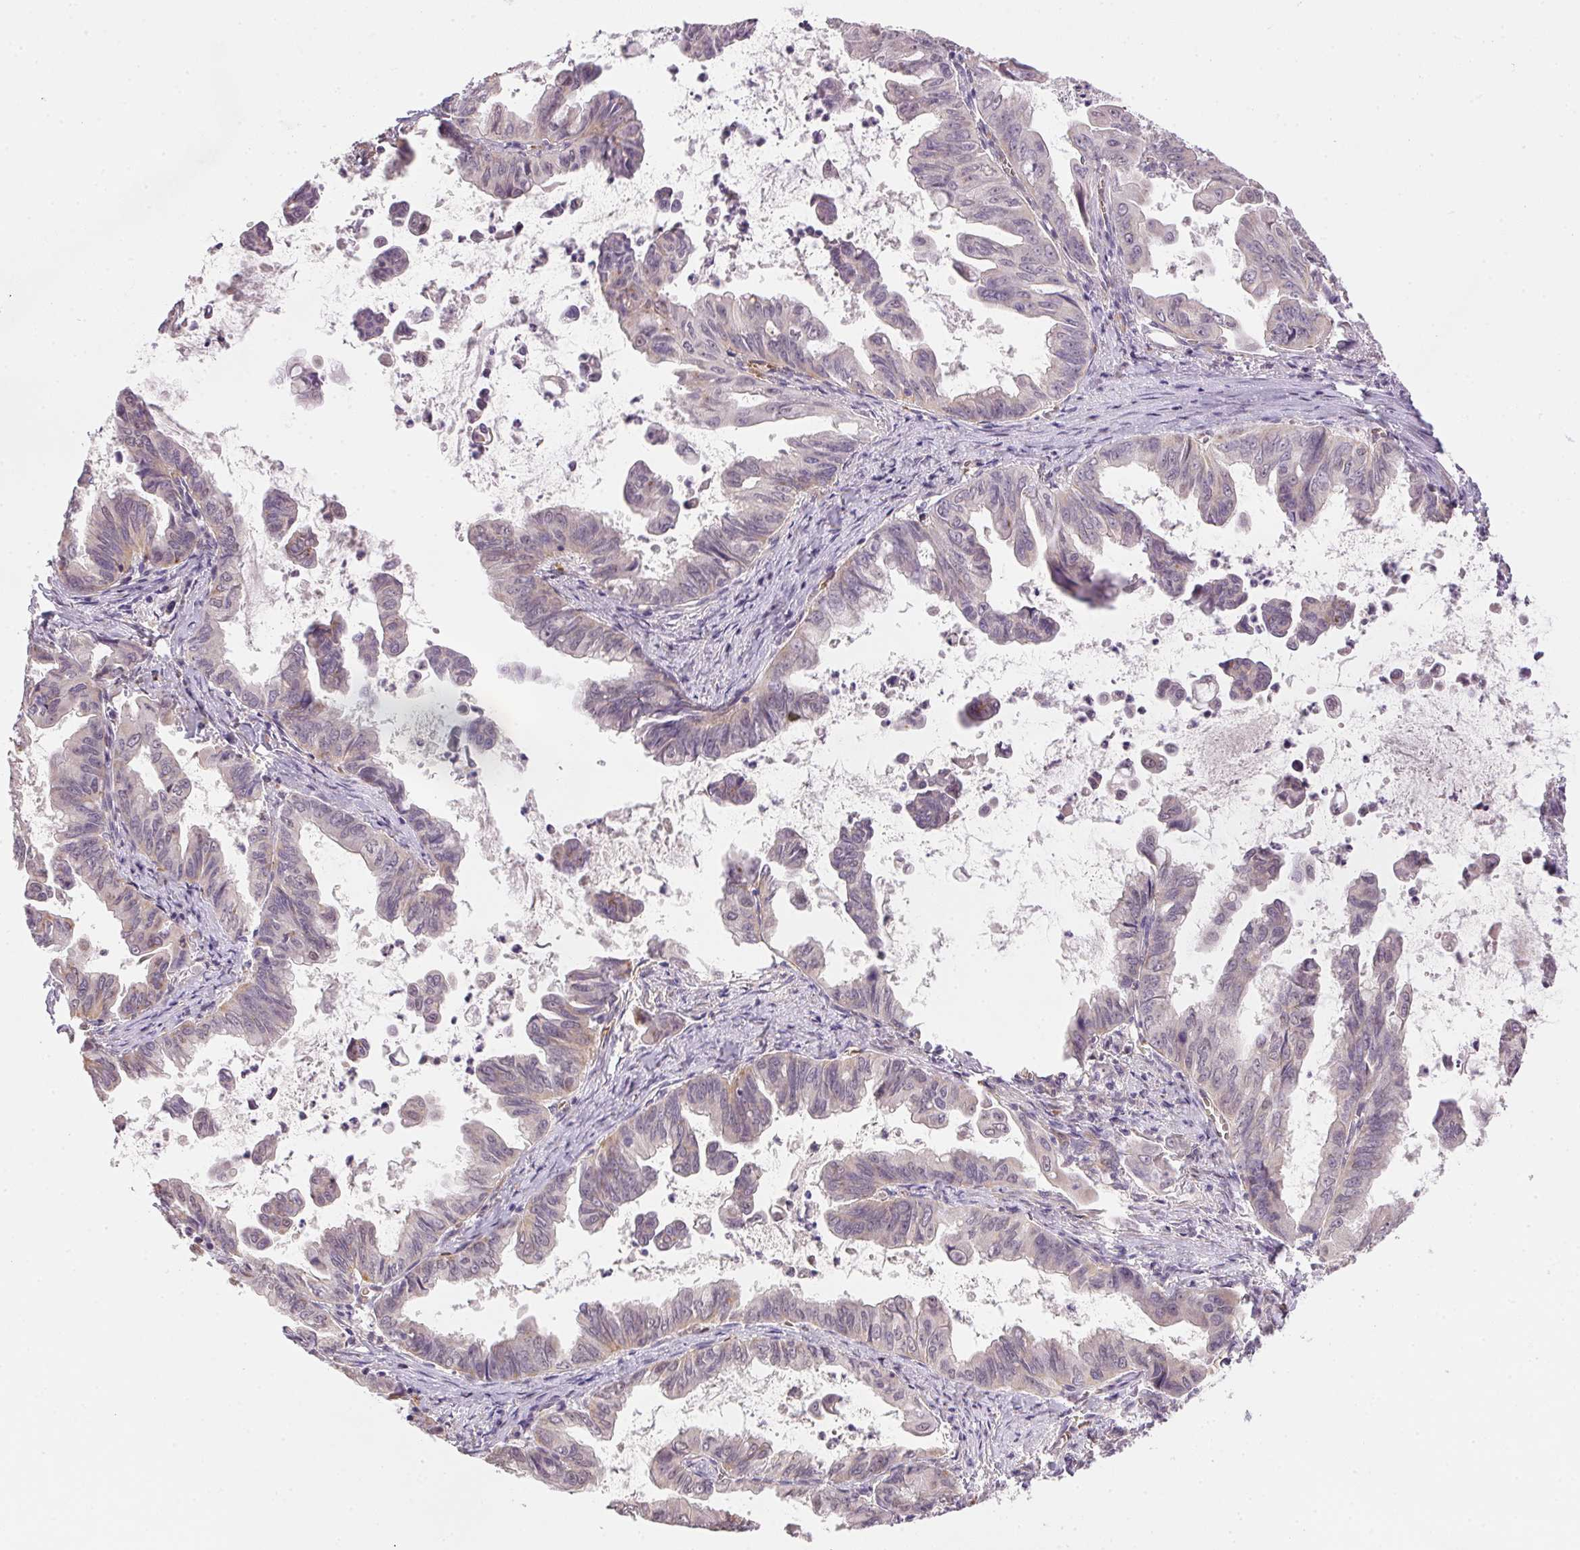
{"staining": {"intensity": "negative", "quantity": "none", "location": "none"}, "tissue": "stomach cancer", "cell_type": "Tumor cells", "image_type": "cancer", "snomed": [{"axis": "morphology", "description": "Adenocarcinoma, NOS"}, {"axis": "topography", "description": "Stomach, upper"}], "caption": "A high-resolution photomicrograph shows IHC staining of stomach adenocarcinoma, which demonstrates no significant staining in tumor cells.", "gene": "METTL13", "patient": {"sex": "male", "age": 80}}